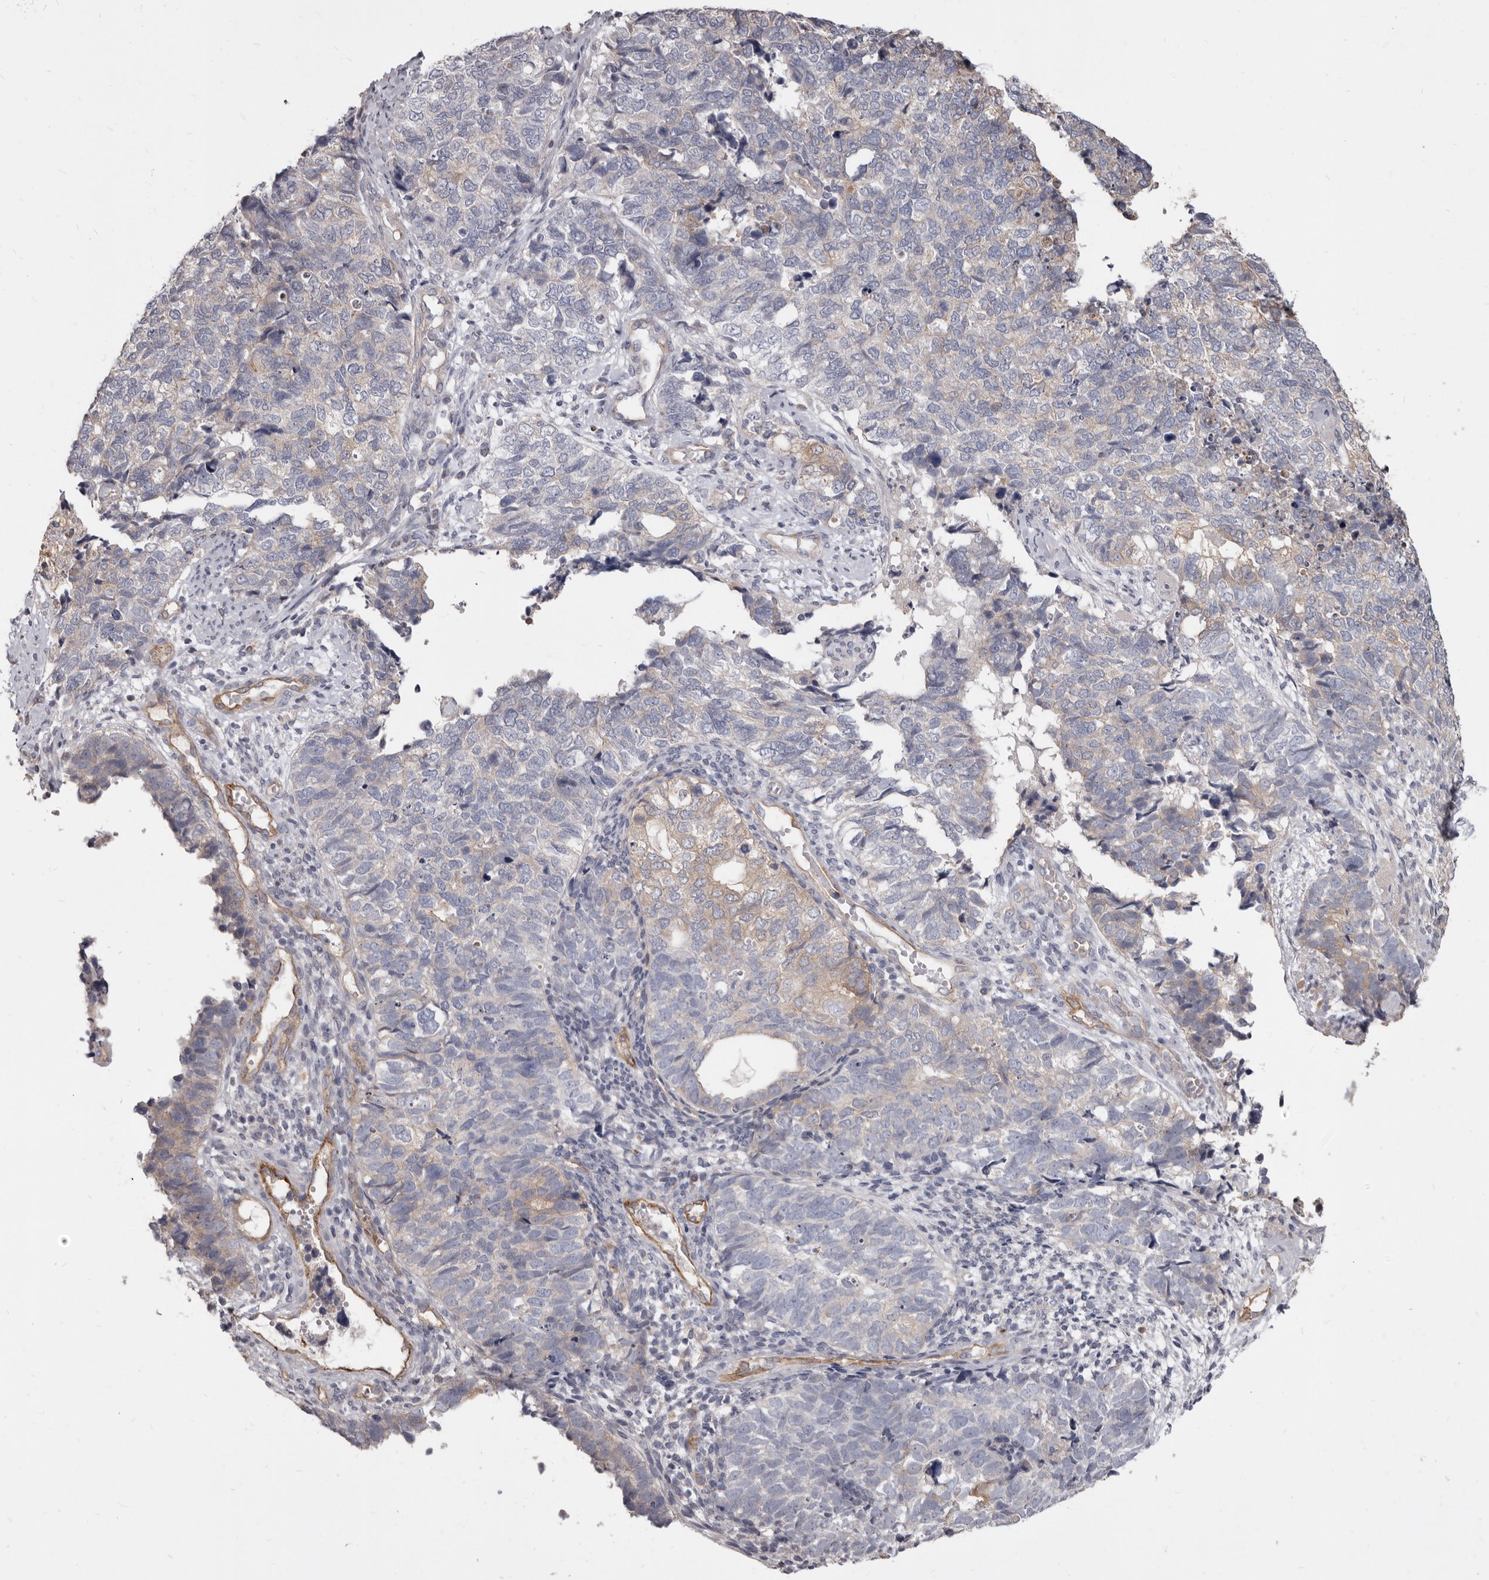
{"staining": {"intensity": "weak", "quantity": "25%-75%", "location": "cytoplasmic/membranous"}, "tissue": "cervical cancer", "cell_type": "Tumor cells", "image_type": "cancer", "snomed": [{"axis": "morphology", "description": "Squamous cell carcinoma, NOS"}, {"axis": "topography", "description": "Cervix"}], "caption": "IHC of human cervical cancer (squamous cell carcinoma) reveals low levels of weak cytoplasmic/membranous expression in approximately 25%-75% of tumor cells. The protein is shown in brown color, while the nuclei are stained blue.", "gene": "FMO2", "patient": {"sex": "female", "age": 63}}